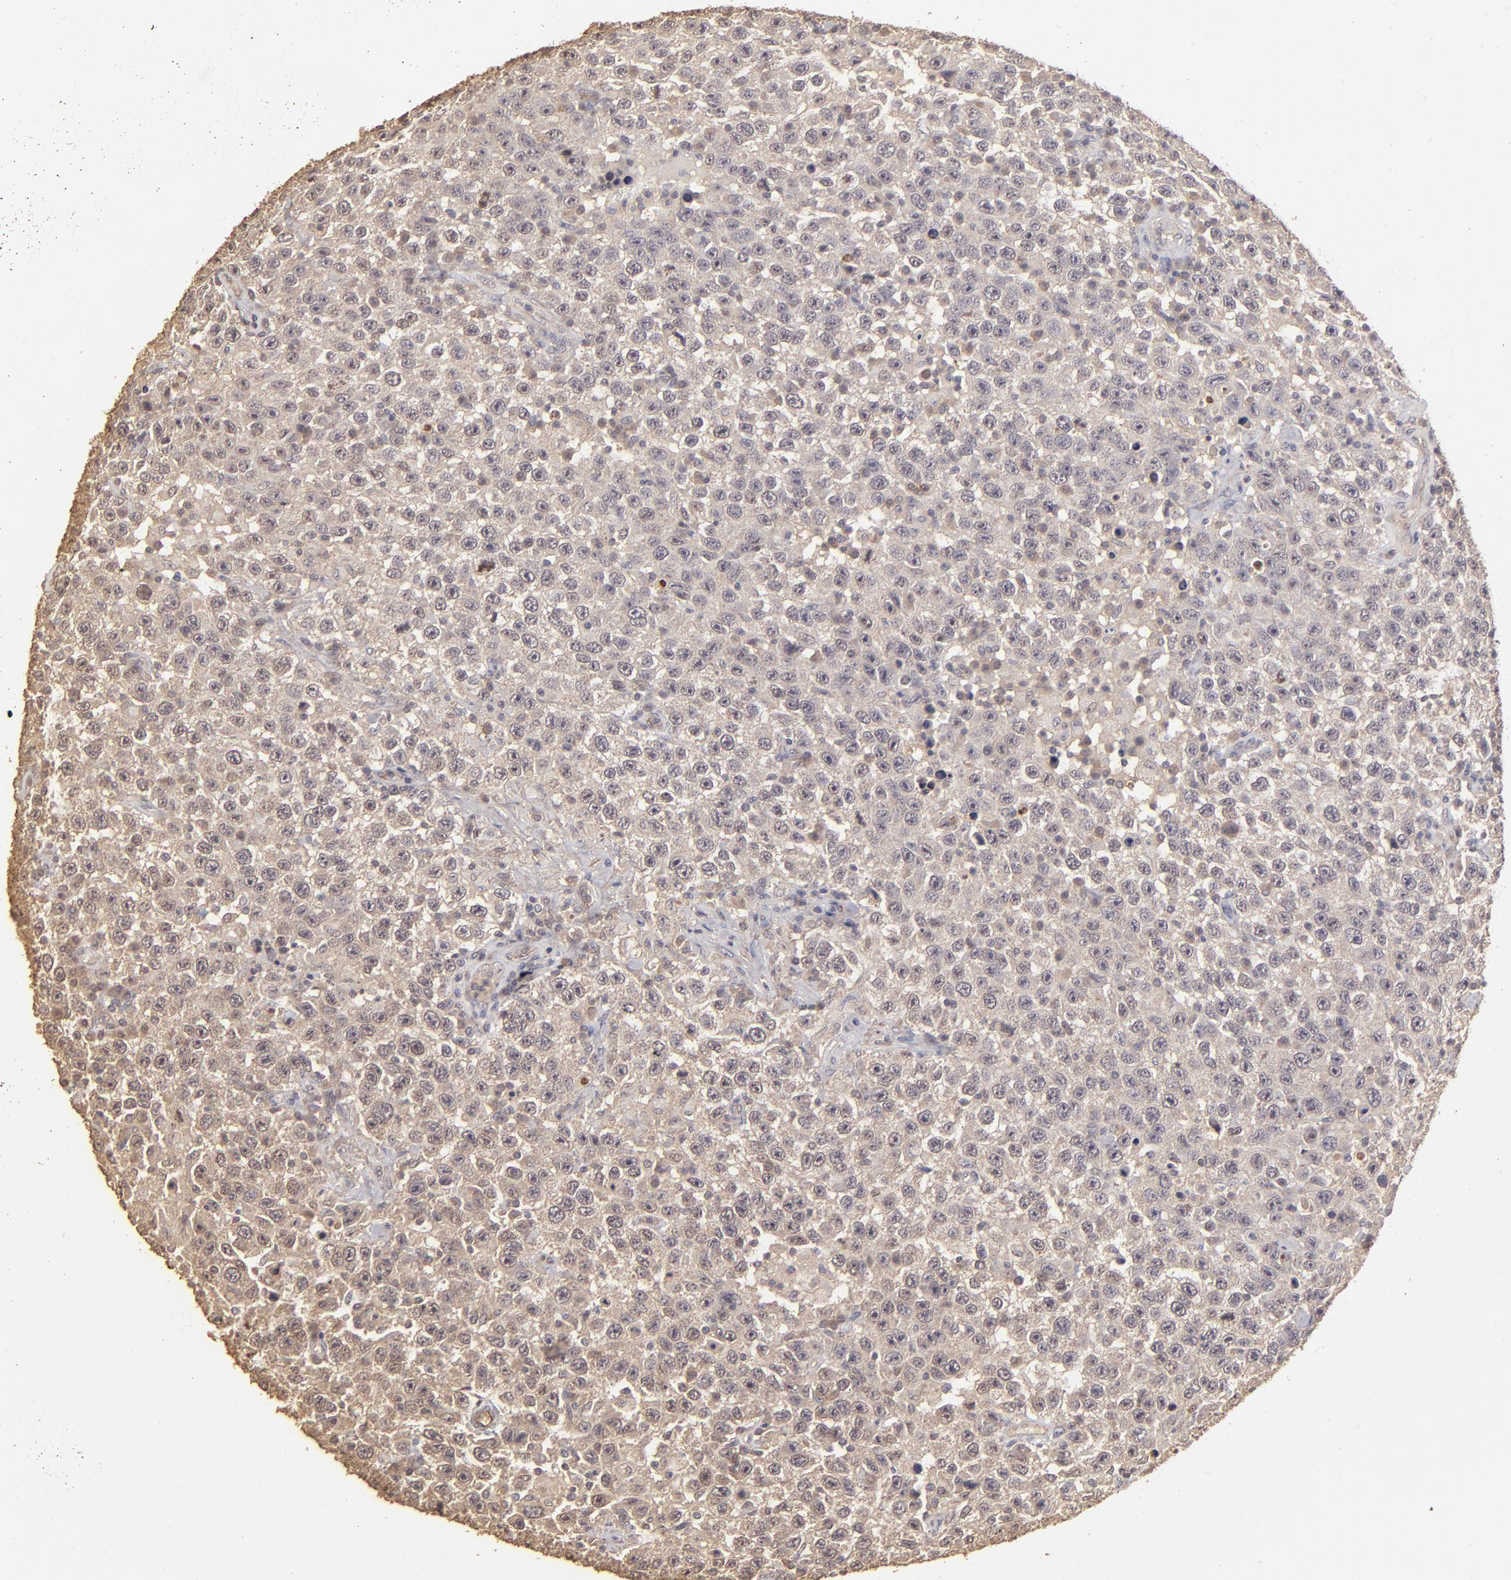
{"staining": {"intensity": "weak", "quantity": "25%-75%", "location": "cytoplasmic/membranous"}, "tissue": "testis cancer", "cell_type": "Tumor cells", "image_type": "cancer", "snomed": [{"axis": "morphology", "description": "Seminoma, NOS"}, {"axis": "topography", "description": "Testis"}], "caption": "High-power microscopy captured an immunohistochemistry (IHC) image of testis cancer (seminoma), revealing weak cytoplasmic/membranous staining in approximately 25%-75% of tumor cells.", "gene": "FAT1", "patient": {"sex": "male", "age": 41}}